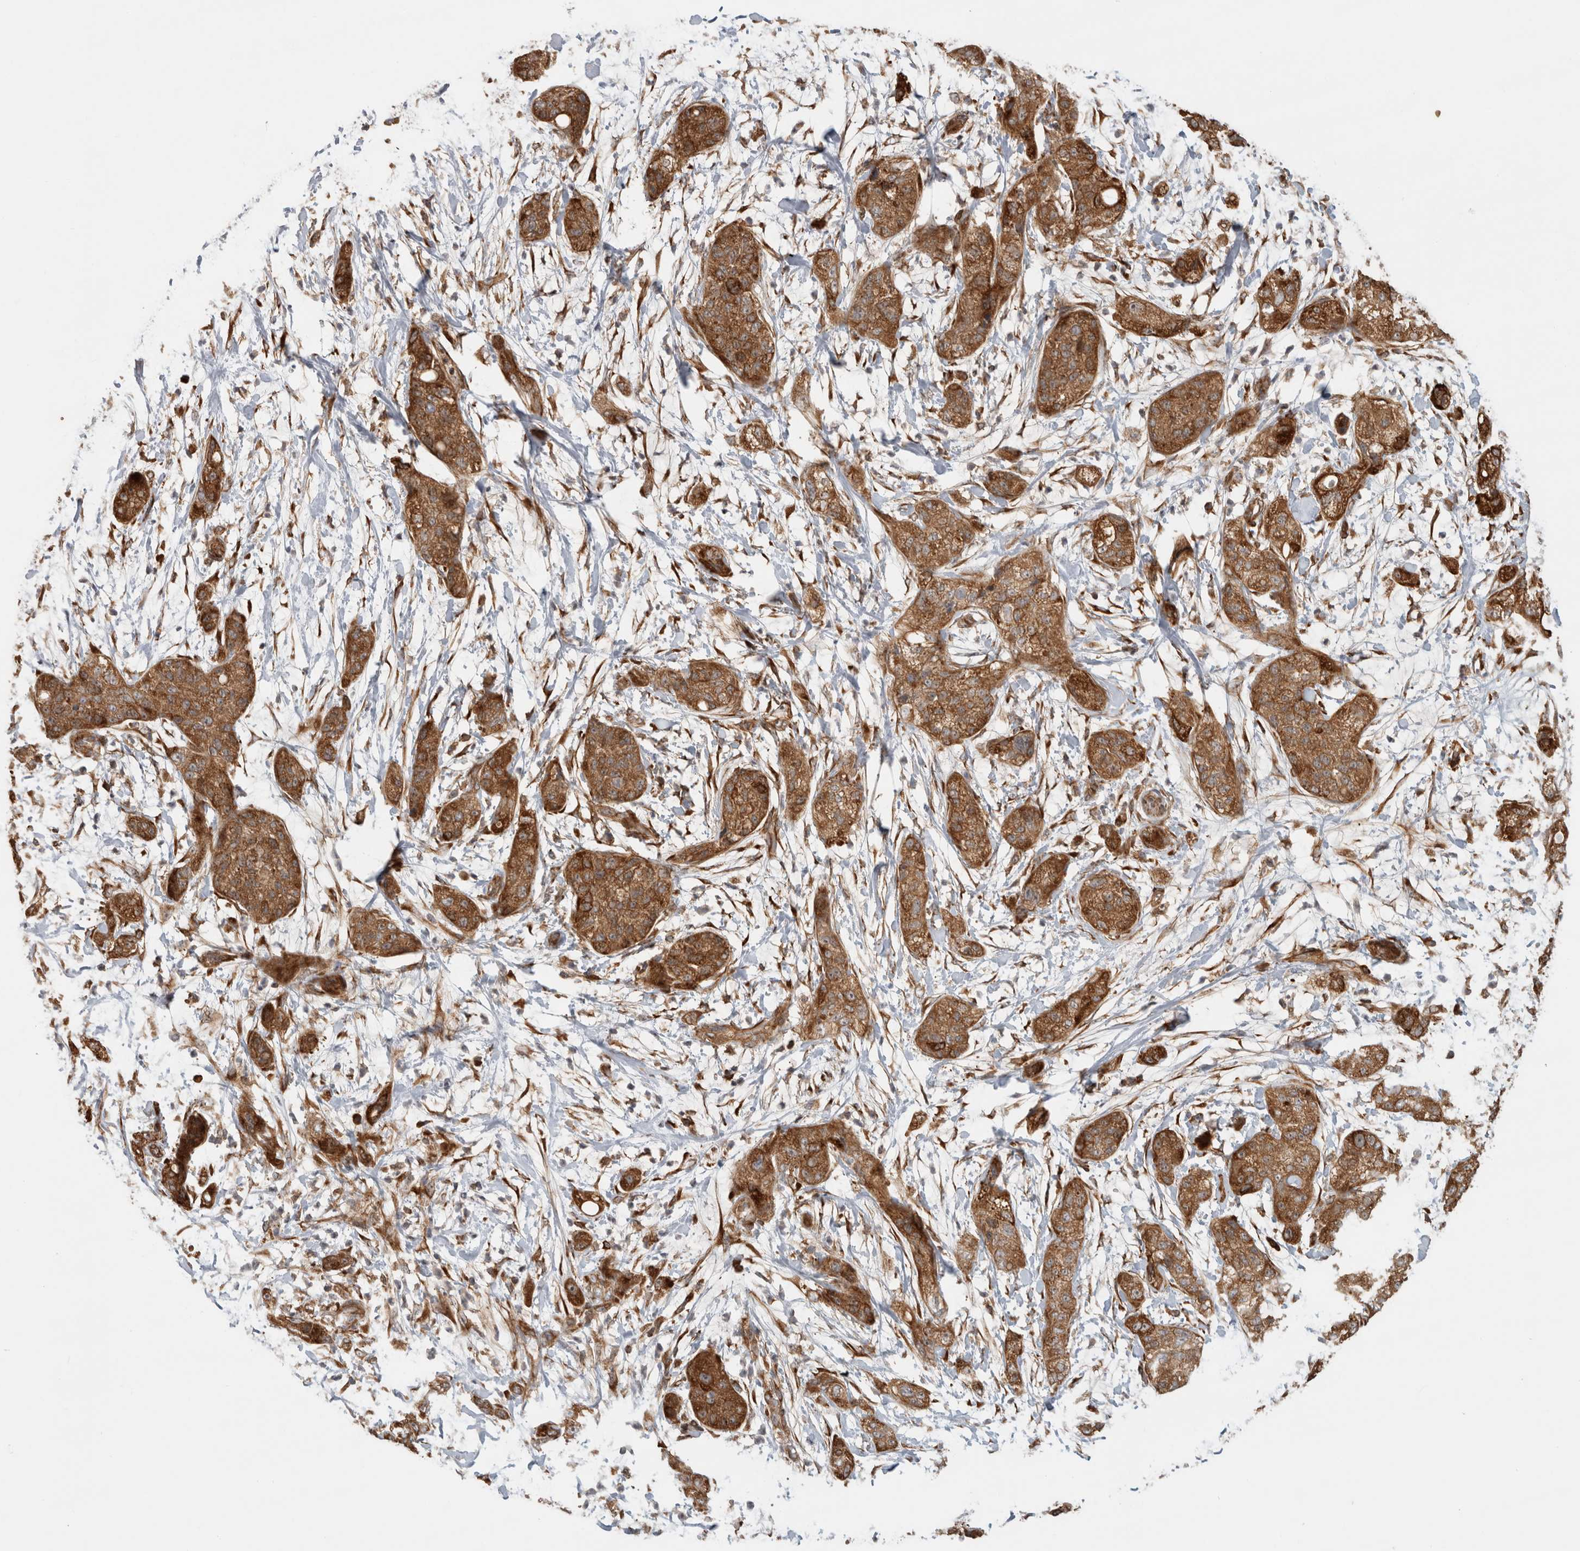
{"staining": {"intensity": "moderate", "quantity": ">75%", "location": "cytoplasmic/membranous"}, "tissue": "pancreatic cancer", "cell_type": "Tumor cells", "image_type": "cancer", "snomed": [{"axis": "morphology", "description": "Adenocarcinoma, NOS"}, {"axis": "topography", "description": "Pancreas"}], "caption": "The immunohistochemical stain shows moderate cytoplasmic/membranous staining in tumor cells of pancreatic cancer (adenocarcinoma) tissue.", "gene": "TUBD1", "patient": {"sex": "female", "age": 78}}